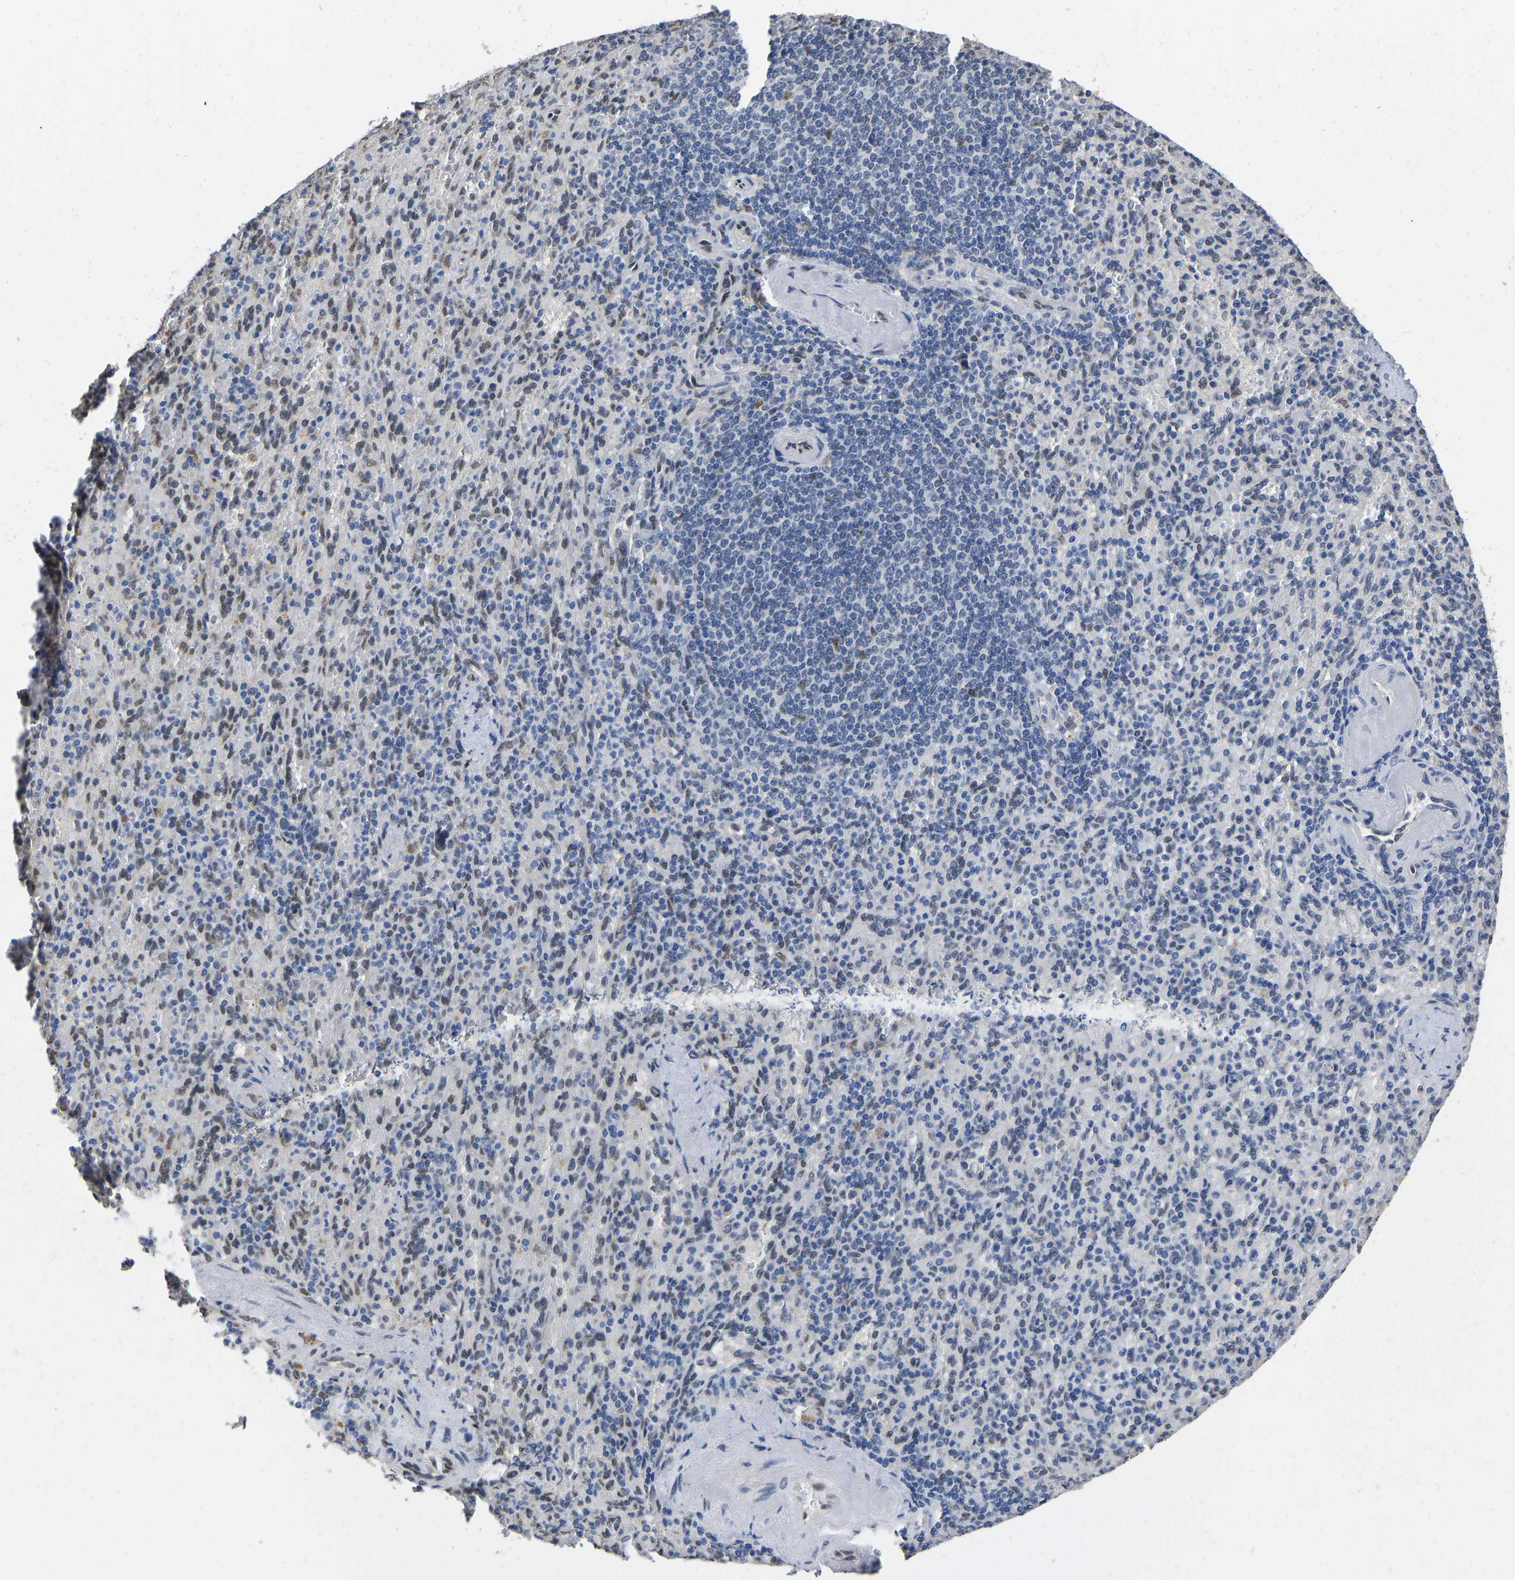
{"staining": {"intensity": "moderate", "quantity": "25%-75%", "location": "nuclear"}, "tissue": "spleen", "cell_type": "Cells in red pulp", "image_type": "normal", "snomed": [{"axis": "morphology", "description": "Normal tissue, NOS"}, {"axis": "topography", "description": "Spleen"}], "caption": "Spleen stained with DAB (3,3'-diaminobenzidine) IHC shows medium levels of moderate nuclear positivity in about 25%-75% of cells in red pulp. The protein is shown in brown color, while the nuclei are stained blue.", "gene": "QKI", "patient": {"sex": "female", "age": 74}}